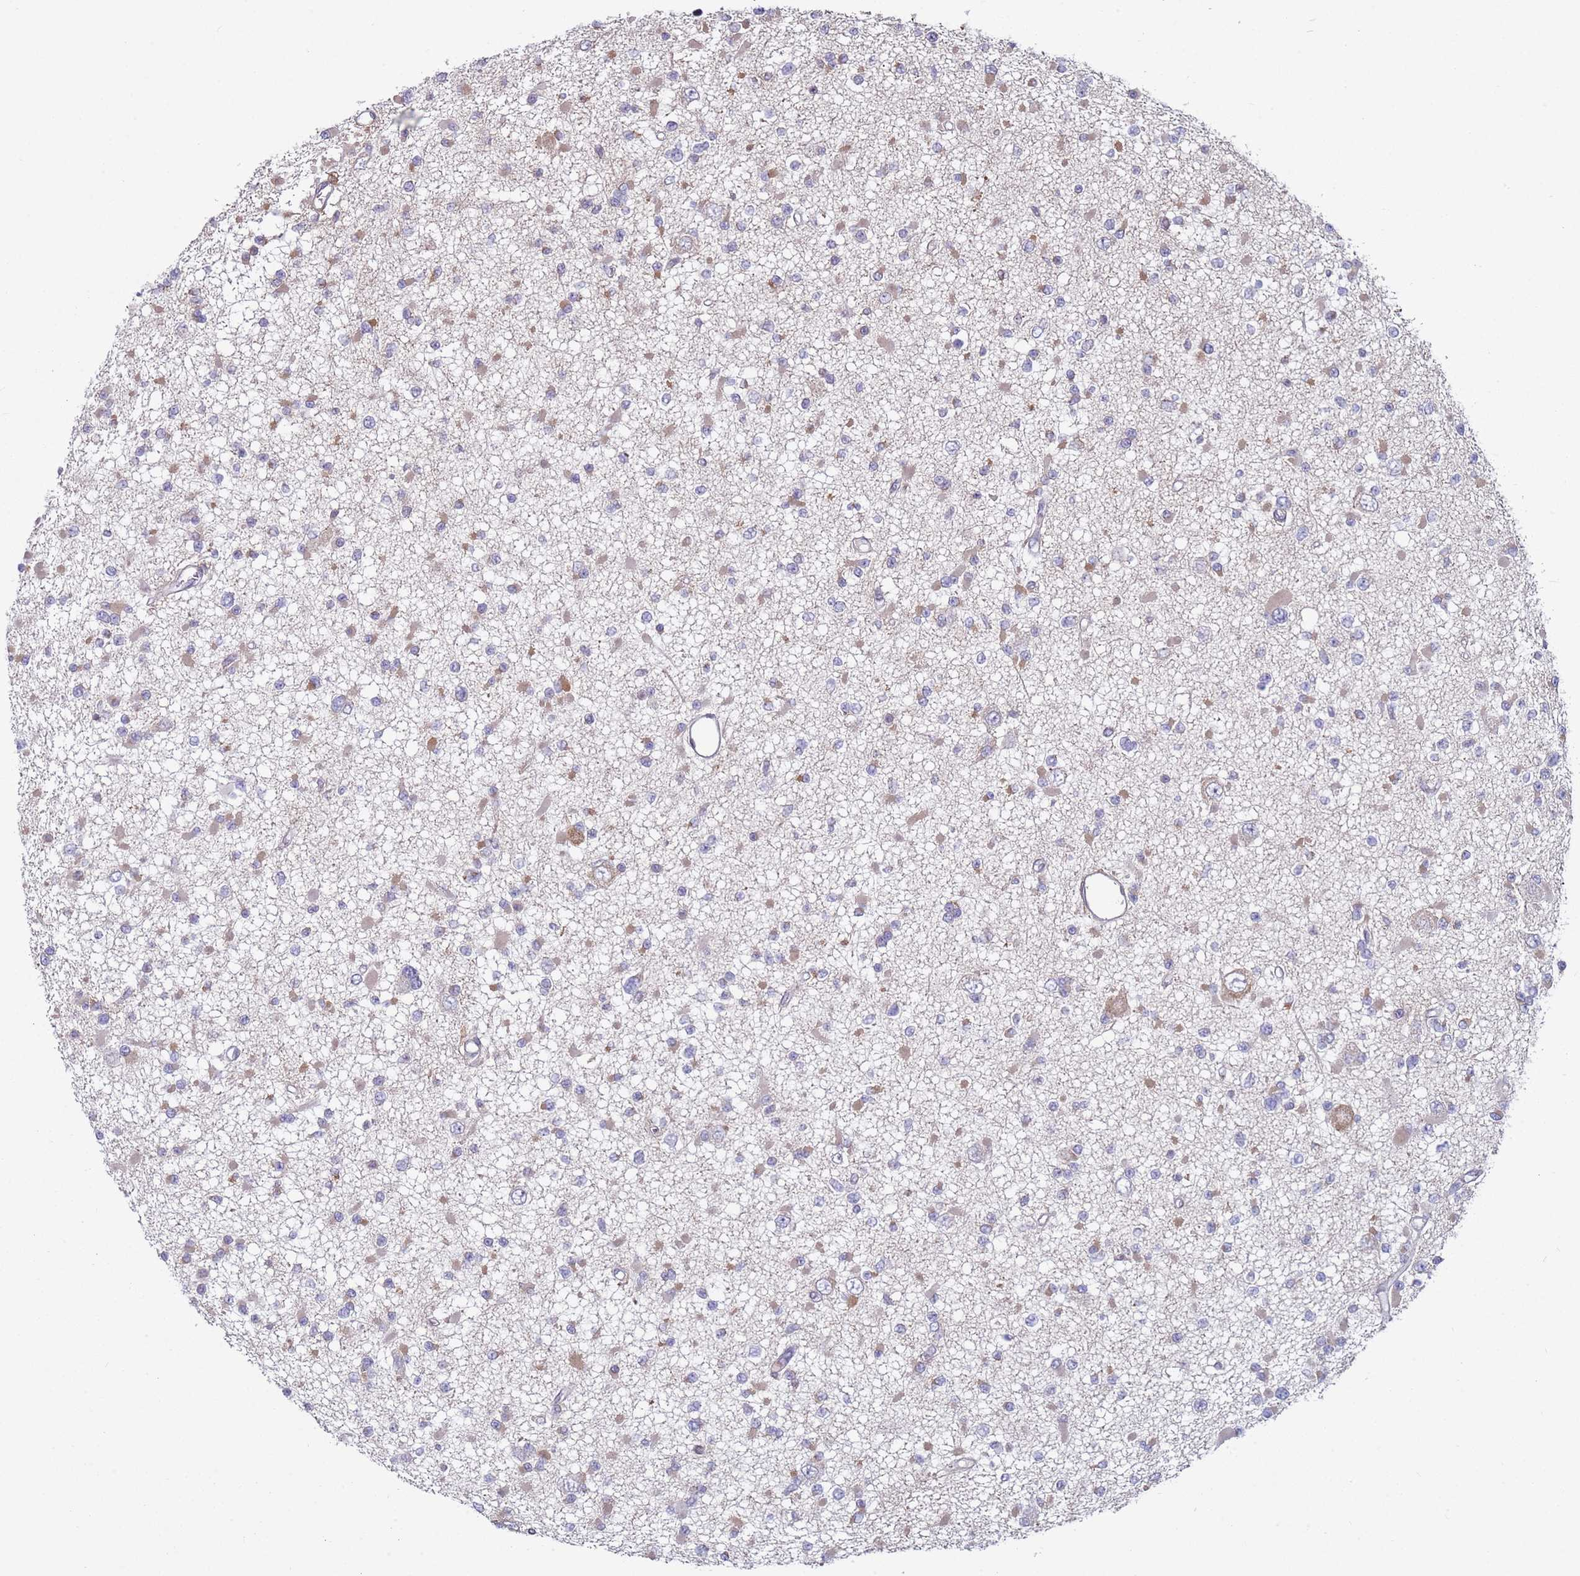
{"staining": {"intensity": "moderate", "quantity": "<25%", "location": "cytoplasmic/membranous"}, "tissue": "glioma", "cell_type": "Tumor cells", "image_type": "cancer", "snomed": [{"axis": "morphology", "description": "Glioma, malignant, Low grade"}, {"axis": "topography", "description": "Brain"}], "caption": "DAB immunohistochemical staining of human glioma reveals moderate cytoplasmic/membranous protein staining in about <25% of tumor cells. The staining was performed using DAB (3,3'-diaminobenzidine) to visualize the protein expression in brown, while the nuclei were stained in blue with hematoxylin (Magnification: 20x).", "gene": "SNAPC4", "patient": {"sex": "female", "age": 22}}